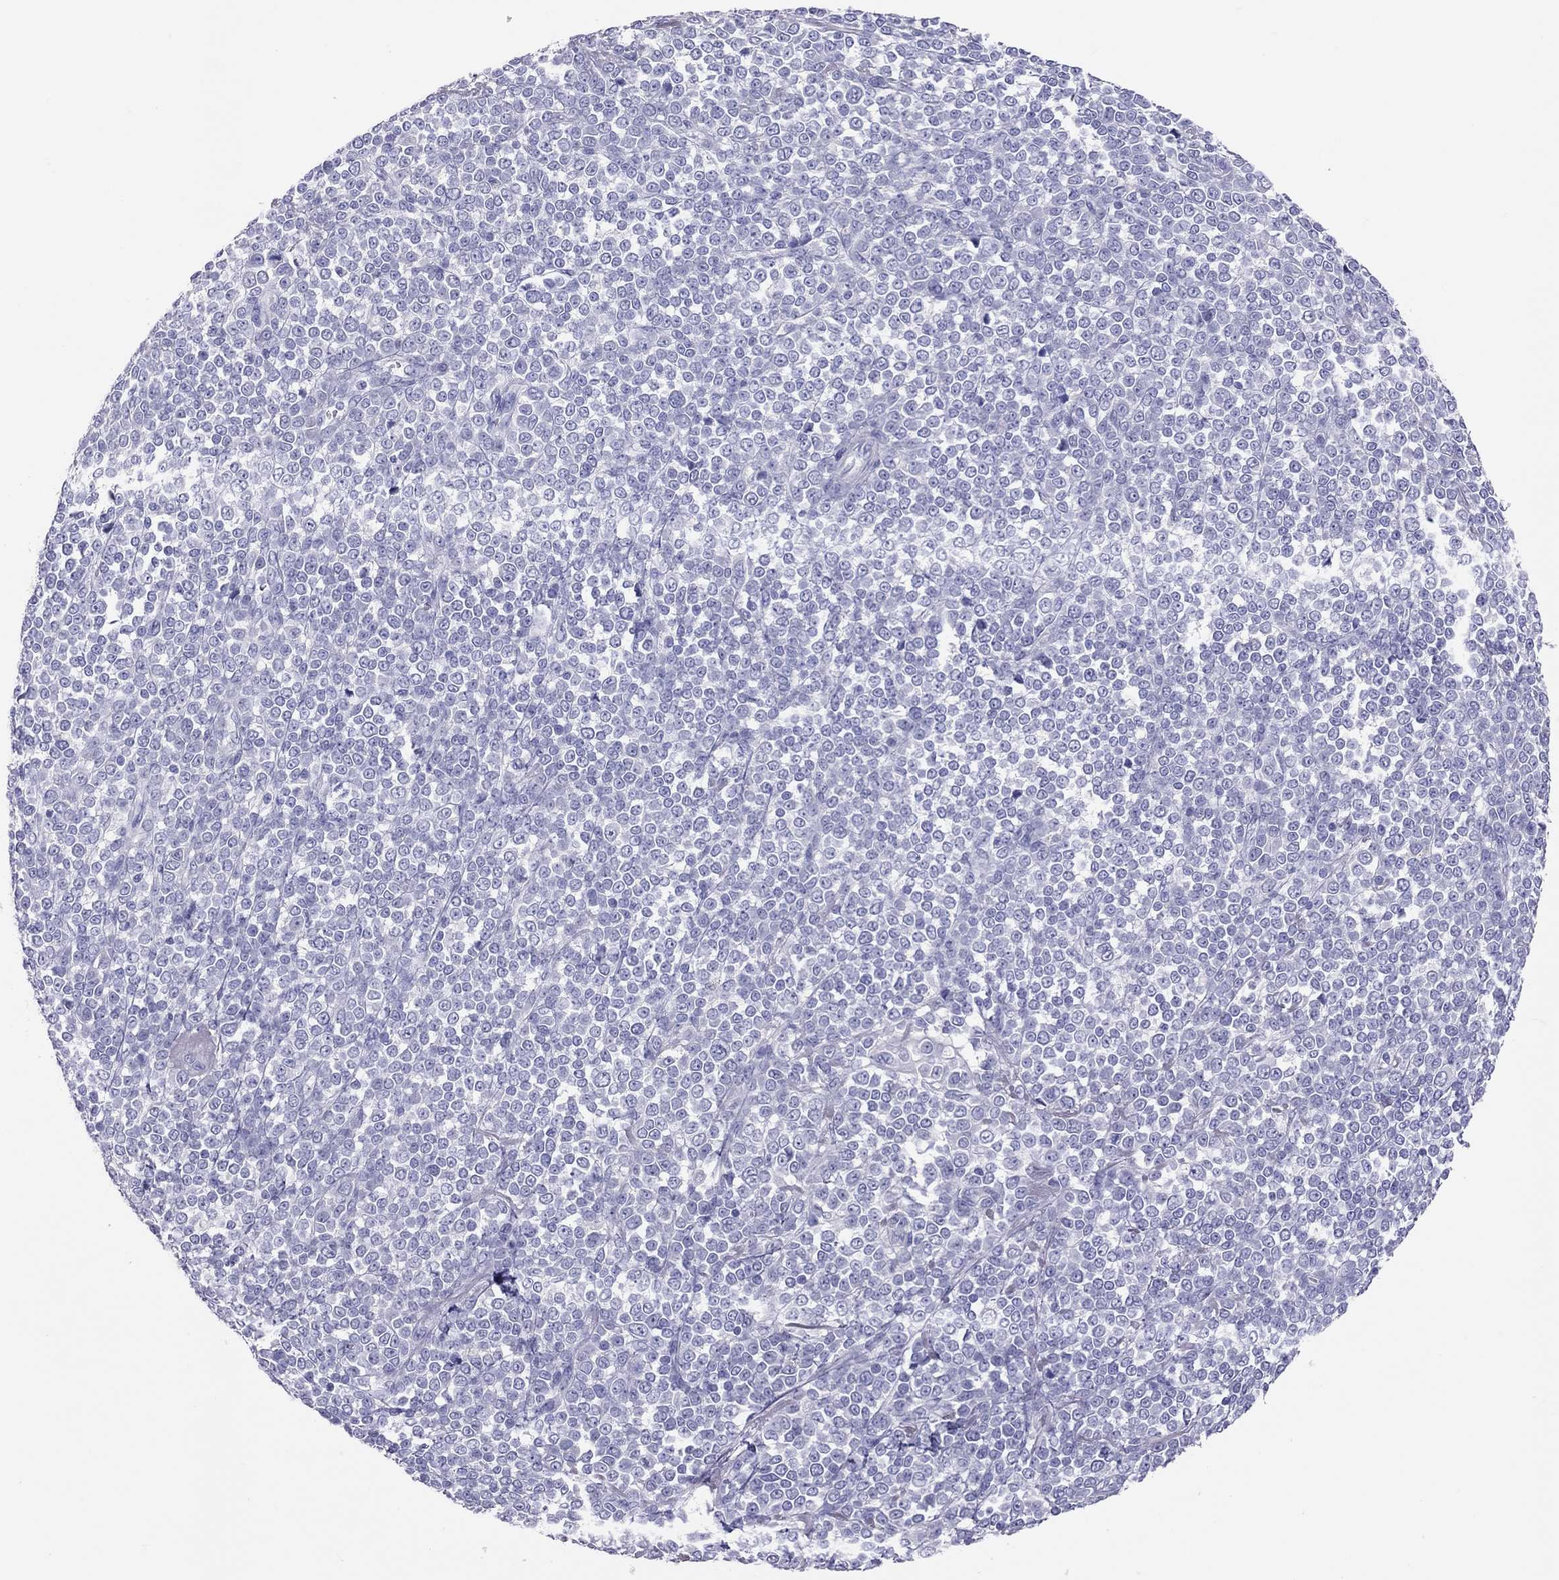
{"staining": {"intensity": "negative", "quantity": "none", "location": "none"}, "tissue": "melanoma", "cell_type": "Tumor cells", "image_type": "cancer", "snomed": [{"axis": "morphology", "description": "Malignant melanoma, NOS"}, {"axis": "topography", "description": "Skin"}], "caption": "Tumor cells are negative for brown protein staining in melanoma.", "gene": "PSMB11", "patient": {"sex": "female", "age": 95}}